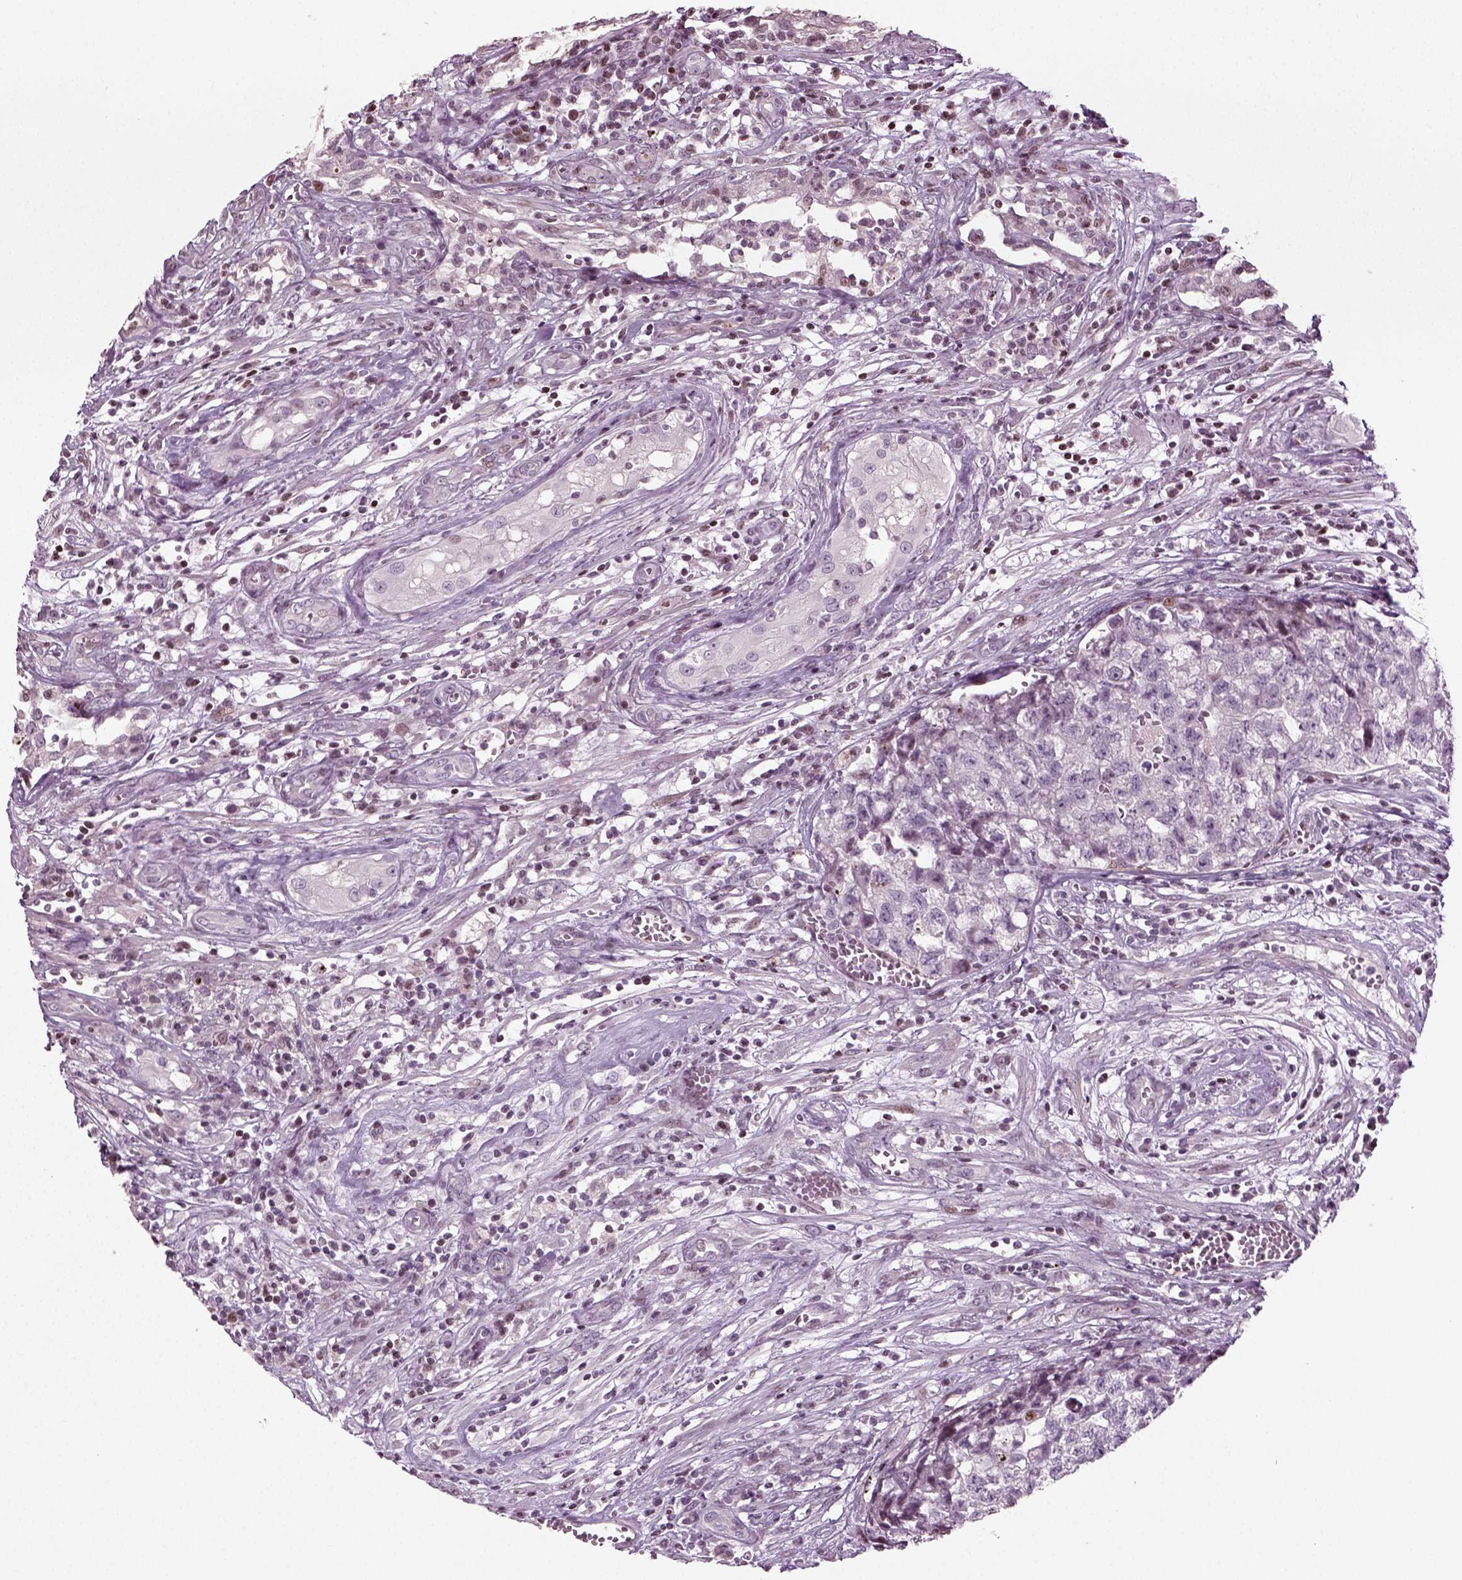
{"staining": {"intensity": "negative", "quantity": "none", "location": "none"}, "tissue": "testis cancer", "cell_type": "Tumor cells", "image_type": "cancer", "snomed": [{"axis": "morphology", "description": "Seminoma, NOS"}, {"axis": "morphology", "description": "Carcinoma, Embryonal, NOS"}, {"axis": "topography", "description": "Testis"}], "caption": "IHC micrograph of testis cancer stained for a protein (brown), which demonstrates no positivity in tumor cells.", "gene": "HEYL", "patient": {"sex": "male", "age": 22}}